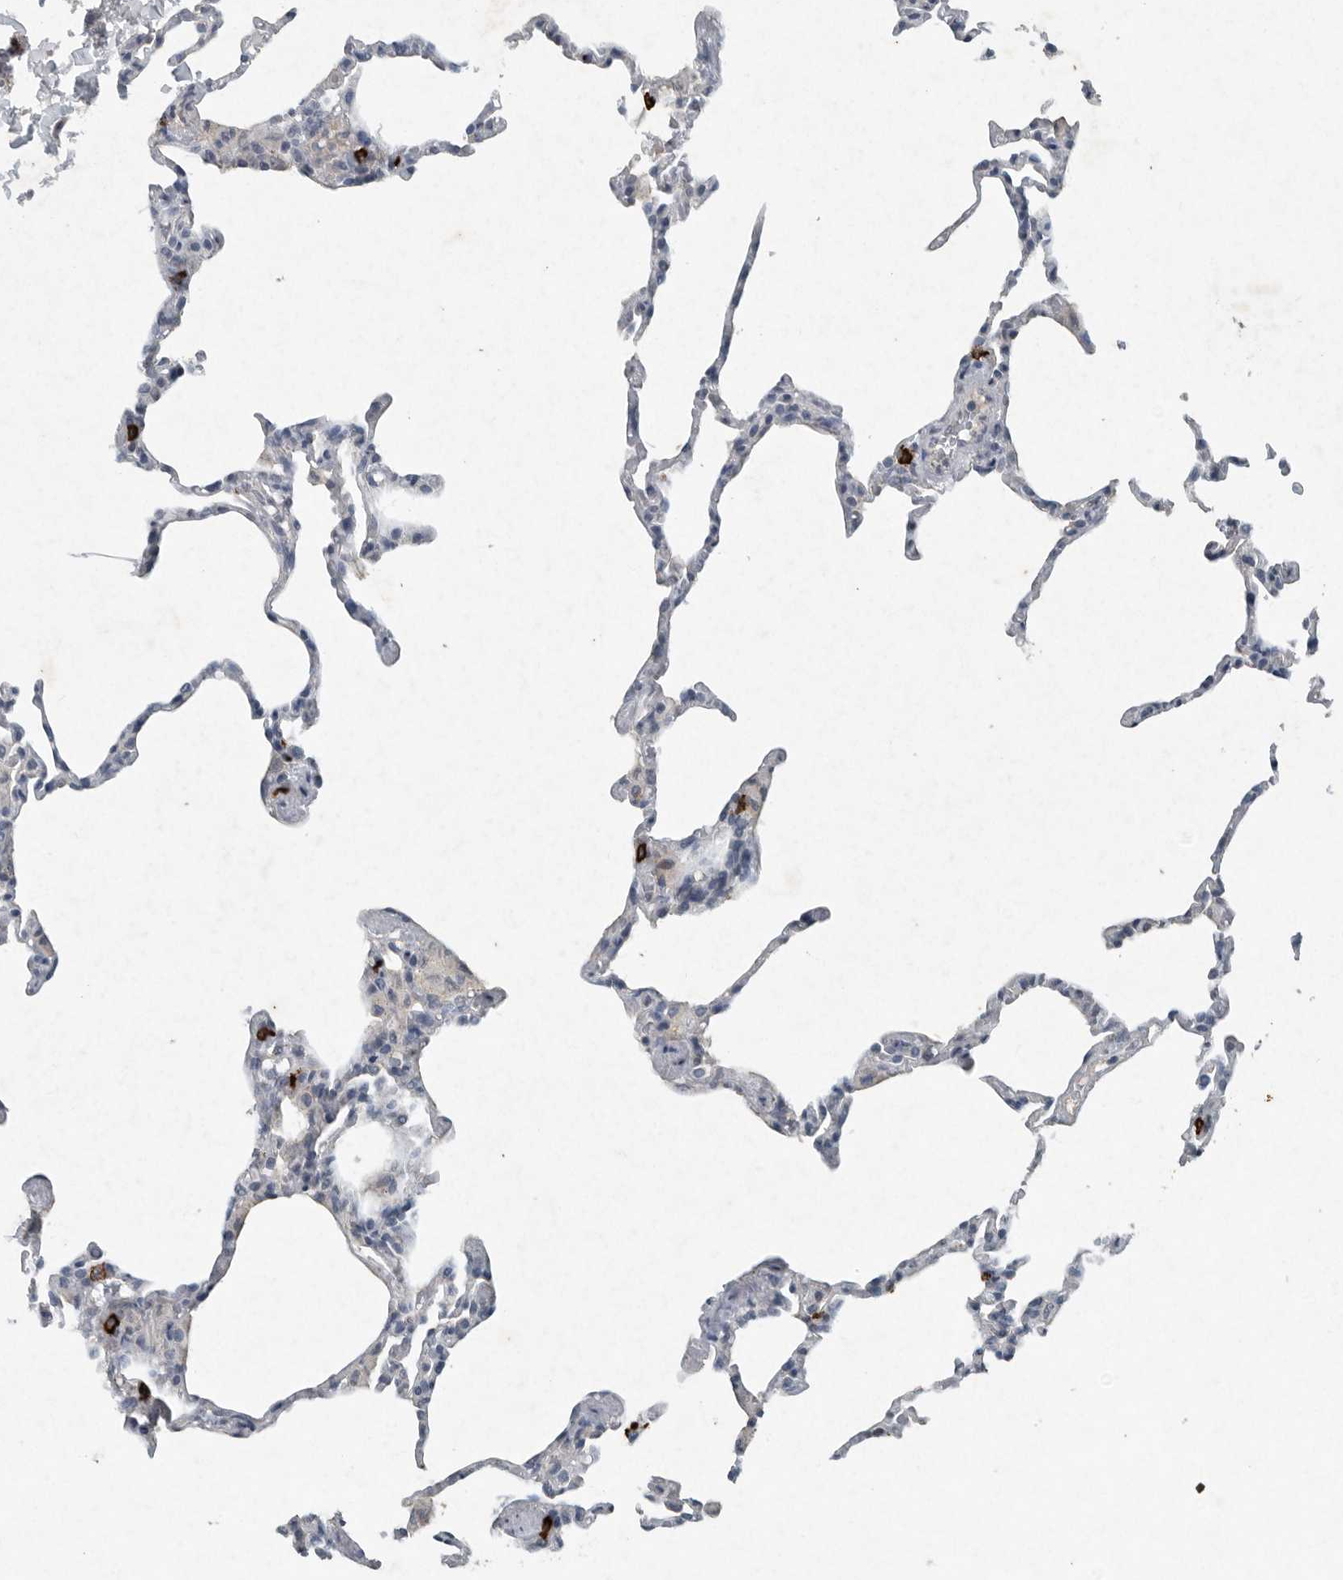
{"staining": {"intensity": "strong", "quantity": "<25%", "location": "cytoplasmic/membranous"}, "tissue": "lung", "cell_type": "Alveolar cells", "image_type": "normal", "snomed": [{"axis": "morphology", "description": "Normal tissue, NOS"}, {"axis": "topography", "description": "Lung"}], "caption": "Lung was stained to show a protein in brown. There is medium levels of strong cytoplasmic/membranous expression in approximately <25% of alveolar cells. (DAB IHC, brown staining for protein, blue staining for nuclei).", "gene": "IL20", "patient": {"sex": "male", "age": 20}}